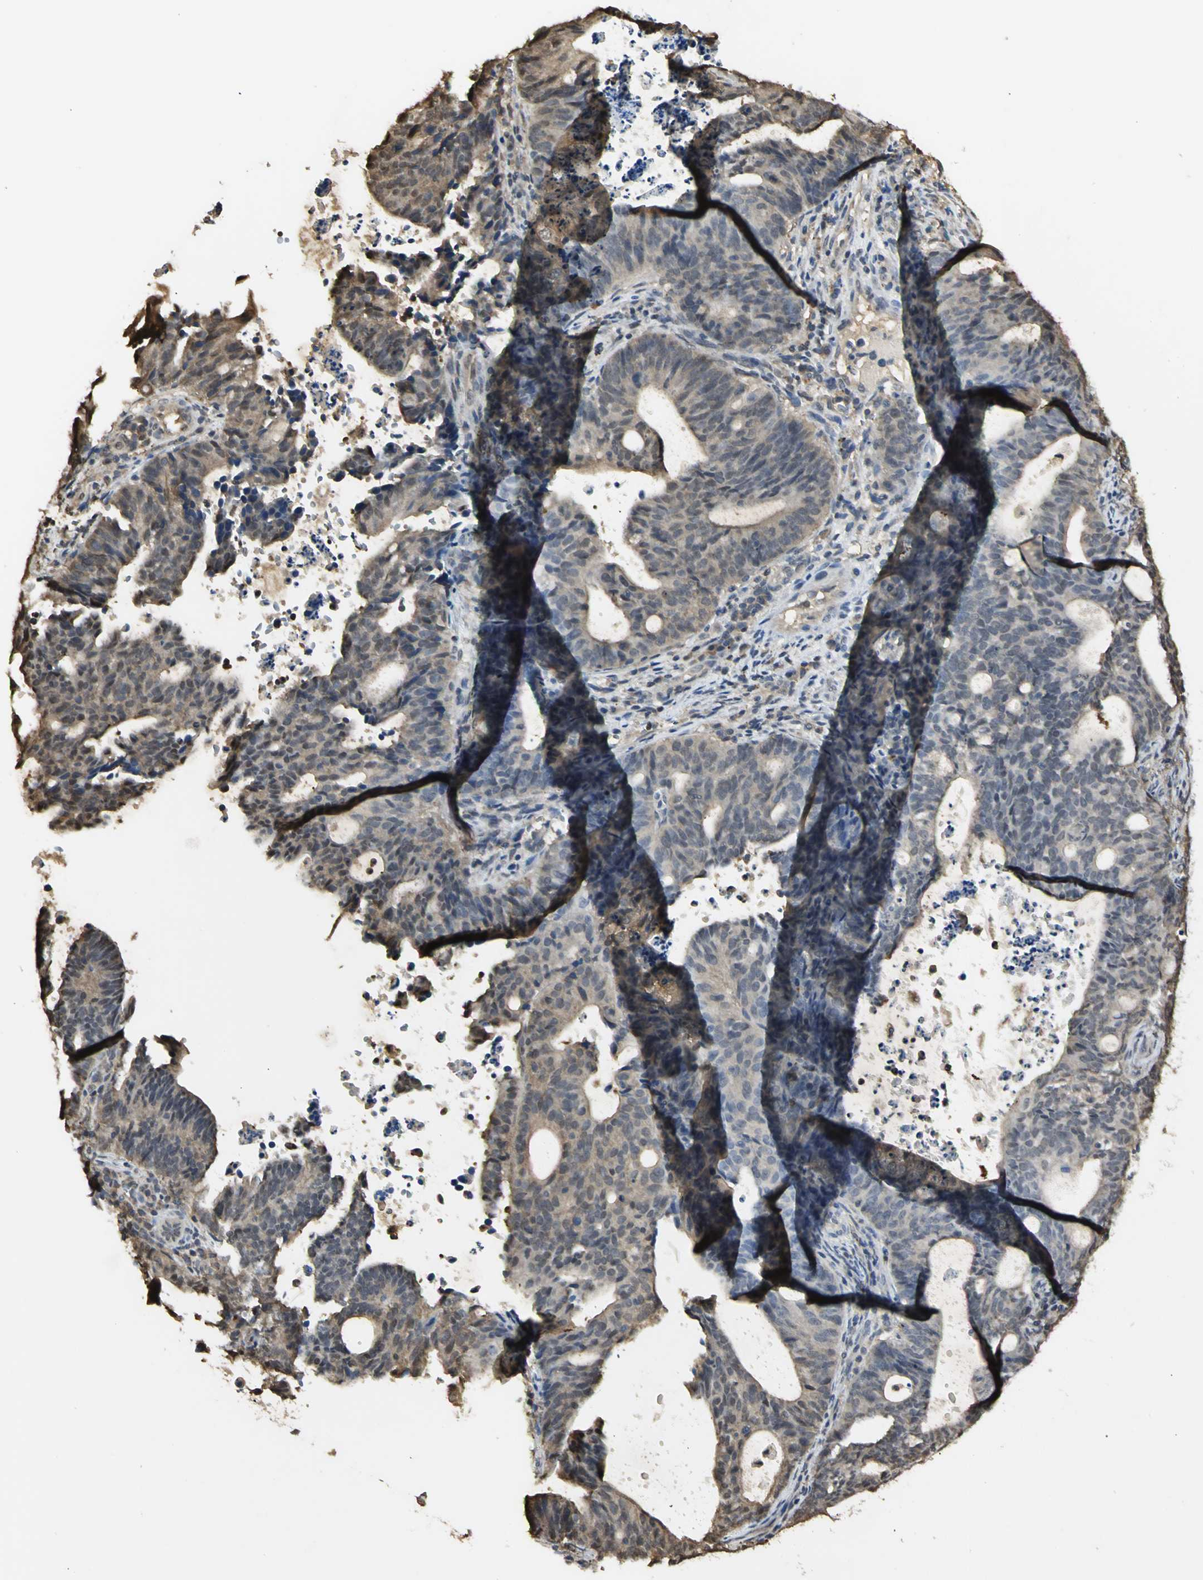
{"staining": {"intensity": "weak", "quantity": ">75%", "location": "cytoplasmic/membranous"}, "tissue": "endometrial cancer", "cell_type": "Tumor cells", "image_type": "cancer", "snomed": [{"axis": "morphology", "description": "Adenocarcinoma, NOS"}, {"axis": "topography", "description": "Uterus"}], "caption": "Endometrial adenocarcinoma was stained to show a protein in brown. There is low levels of weak cytoplasmic/membranous expression in approximately >75% of tumor cells. (Stains: DAB in brown, nuclei in blue, Microscopy: brightfield microscopy at high magnification).", "gene": "PARK7", "patient": {"sex": "female", "age": 83}}